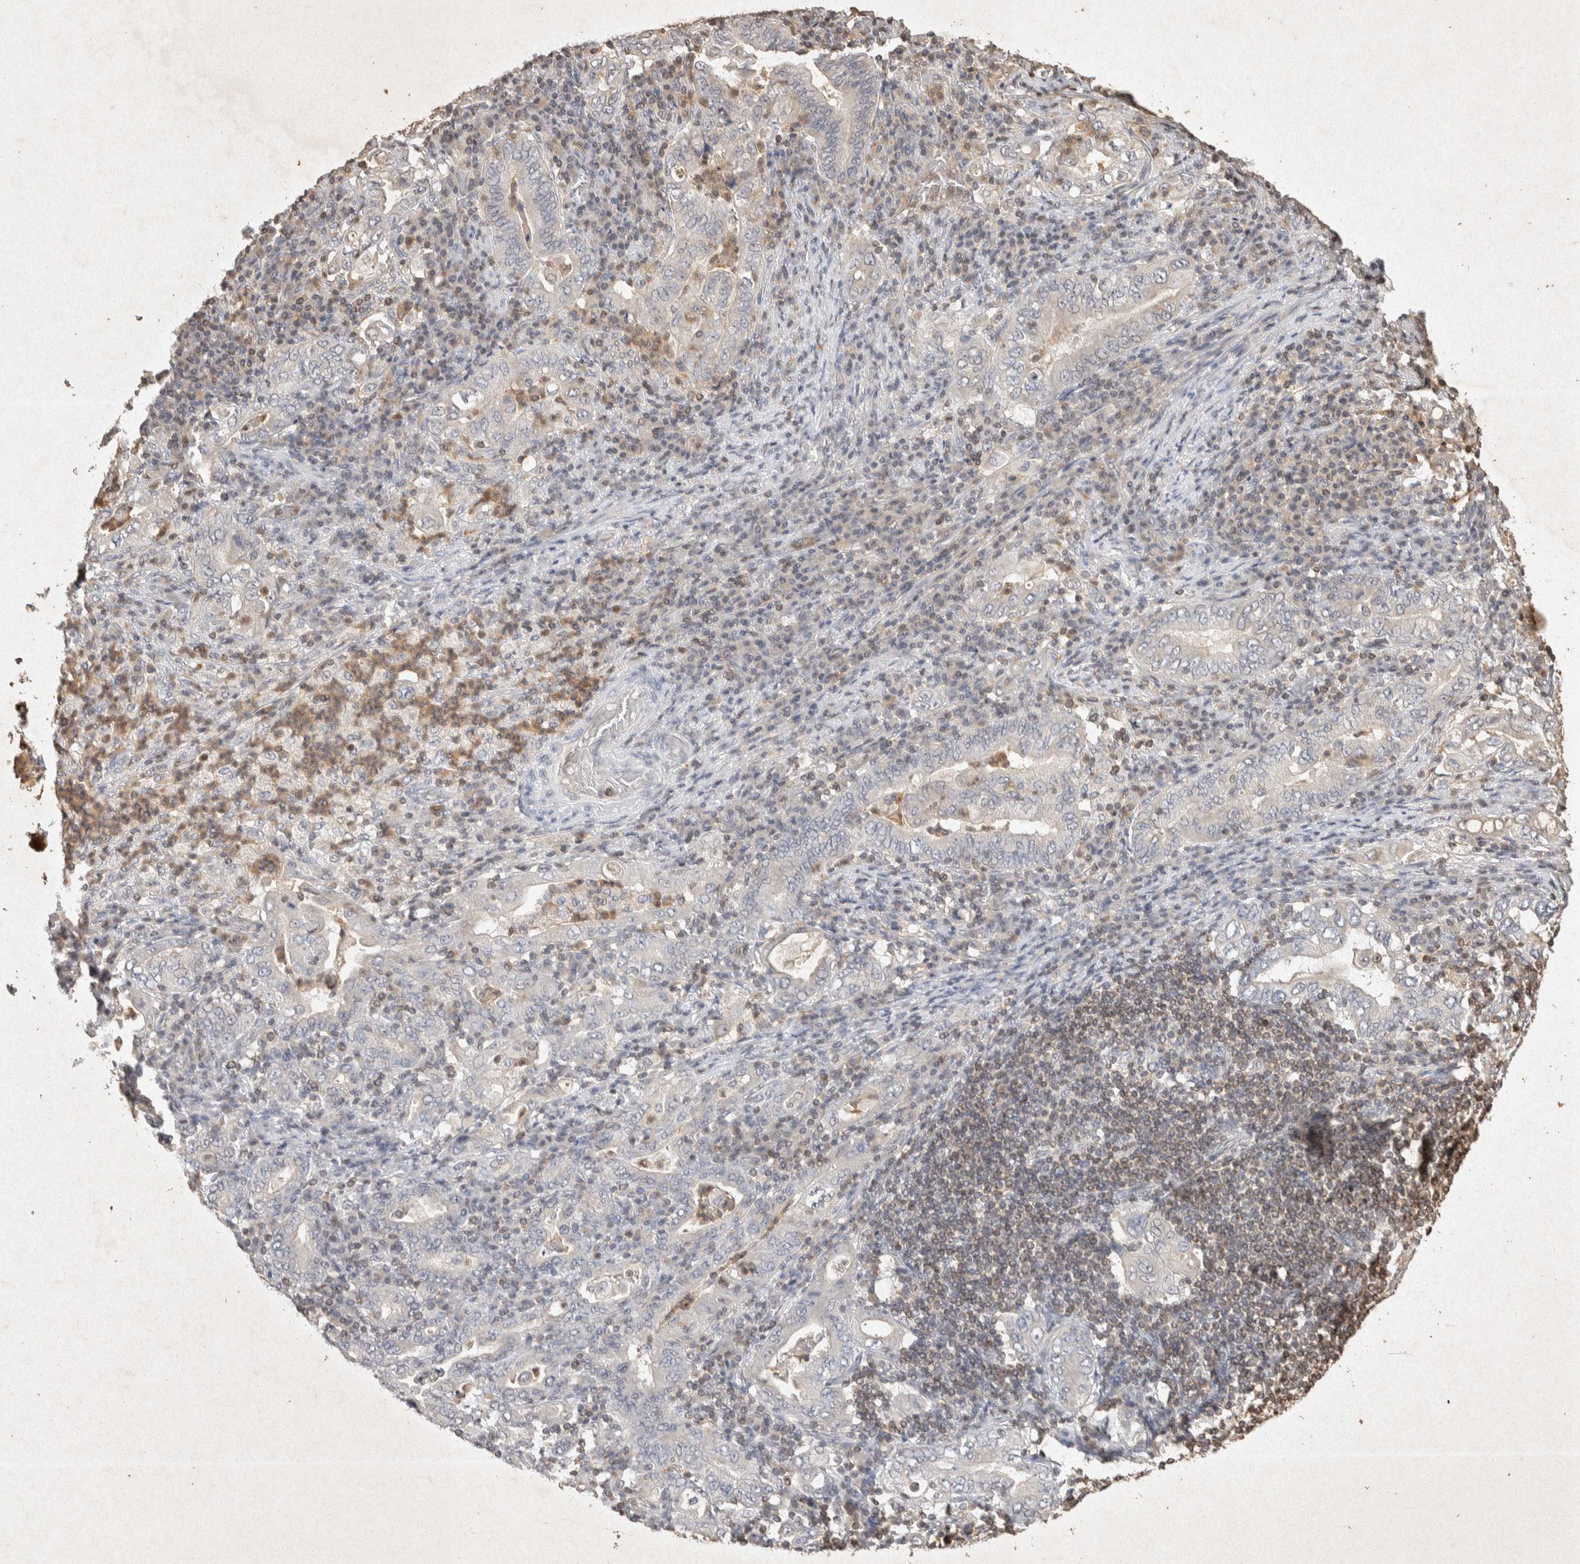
{"staining": {"intensity": "negative", "quantity": "none", "location": "none"}, "tissue": "stomach cancer", "cell_type": "Tumor cells", "image_type": "cancer", "snomed": [{"axis": "morphology", "description": "Normal tissue, NOS"}, {"axis": "morphology", "description": "Adenocarcinoma, NOS"}, {"axis": "topography", "description": "Esophagus"}, {"axis": "topography", "description": "Stomach, upper"}, {"axis": "topography", "description": "Peripheral nerve tissue"}], "caption": "Tumor cells show no significant protein staining in stomach cancer (adenocarcinoma). (DAB IHC with hematoxylin counter stain).", "gene": "RAC2", "patient": {"sex": "male", "age": 62}}